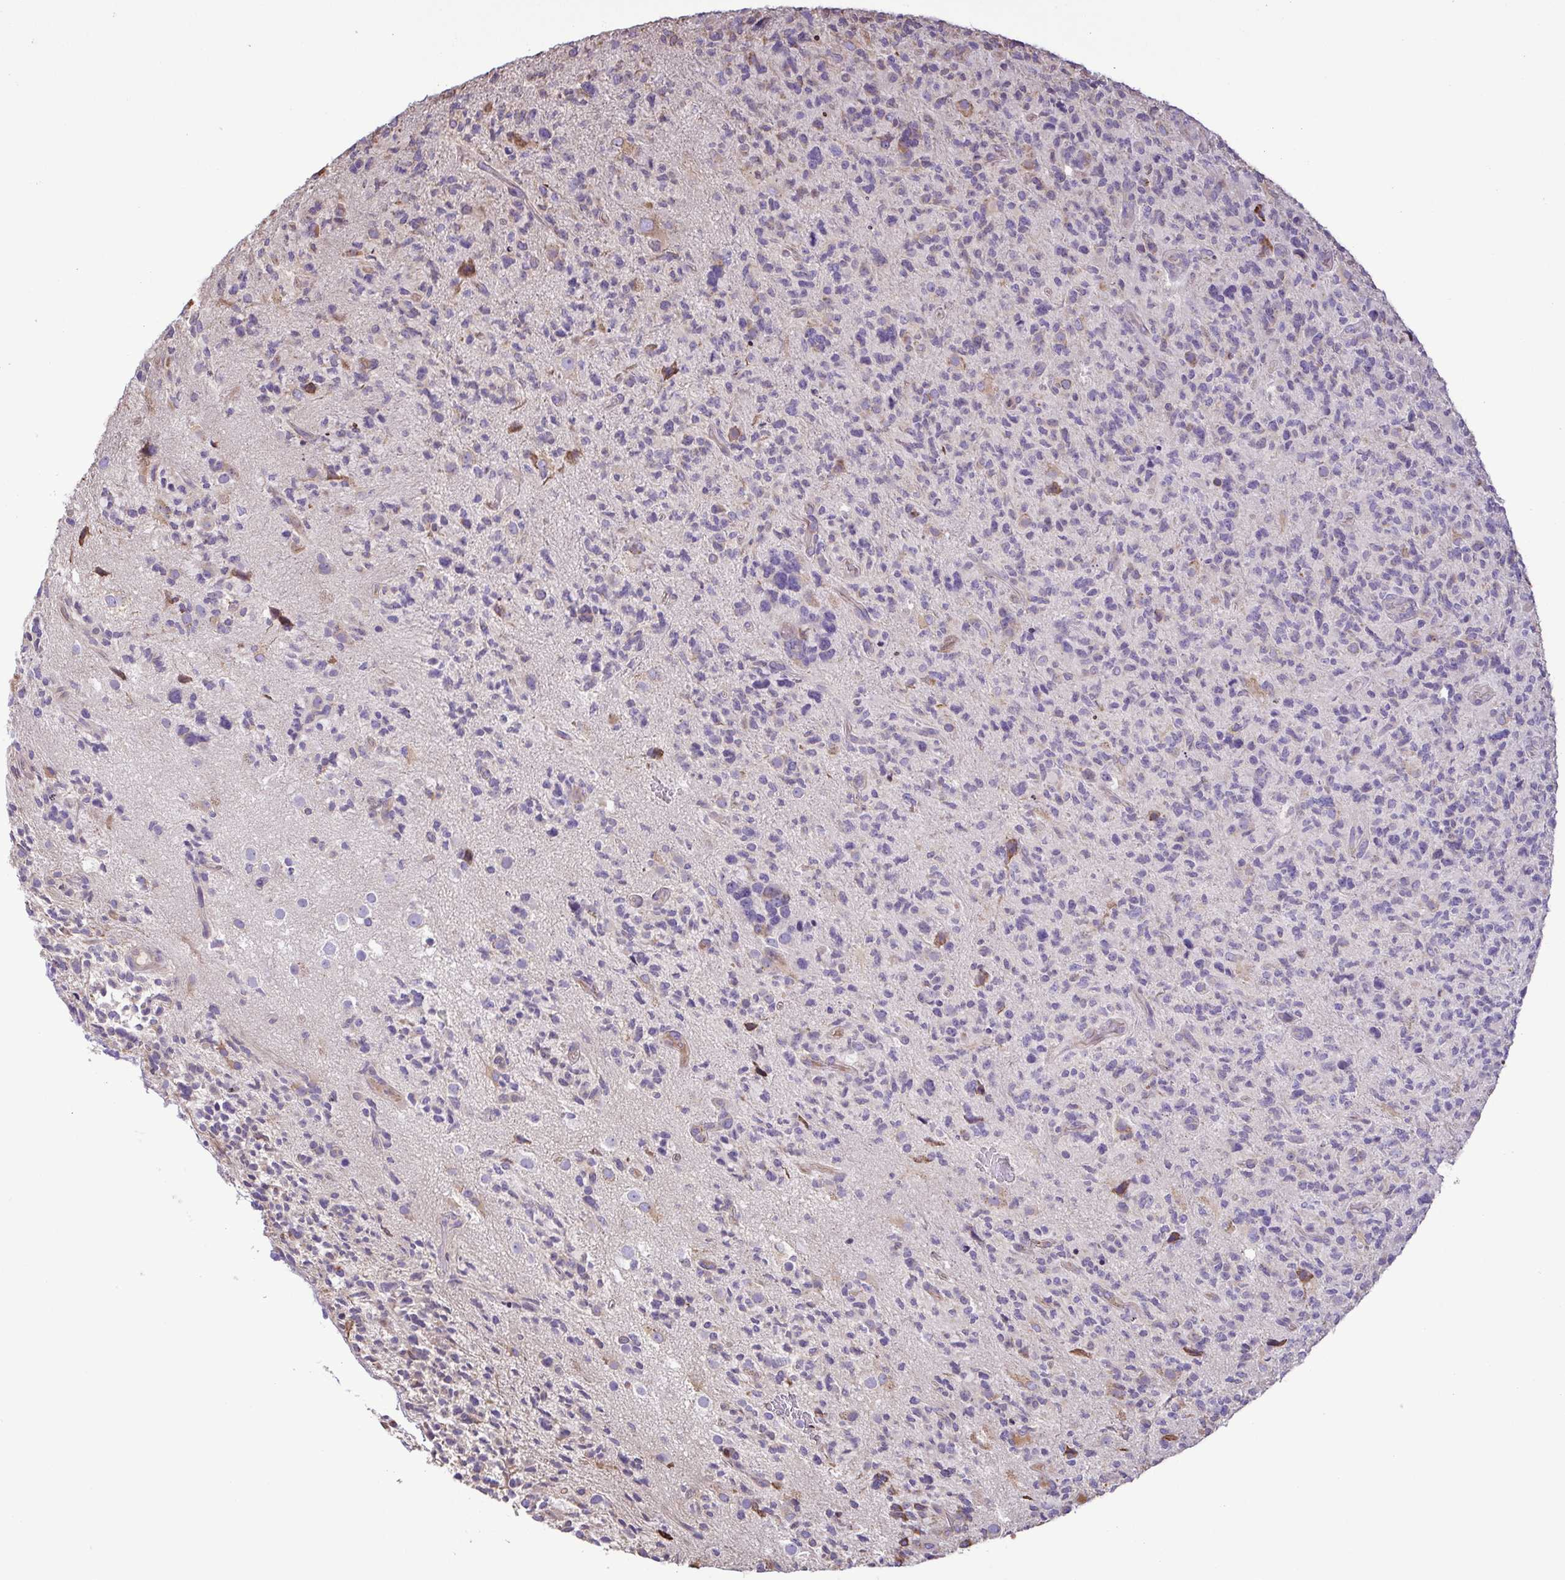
{"staining": {"intensity": "negative", "quantity": "none", "location": "none"}, "tissue": "glioma", "cell_type": "Tumor cells", "image_type": "cancer", "snomed": [{"axis": "morphology", "description": "Glioma, malignant, High grade"}, {"axis": "topography", "description": "Brain"}], "caption": "An immunohistochemistry (IHC) micrograph of malignant high-grade glioma is shown. There is no staining in tumor cells of malignant high-grade glioma.", "gene": "MYL10", "patient": {"sex": "female", "age": 71}}